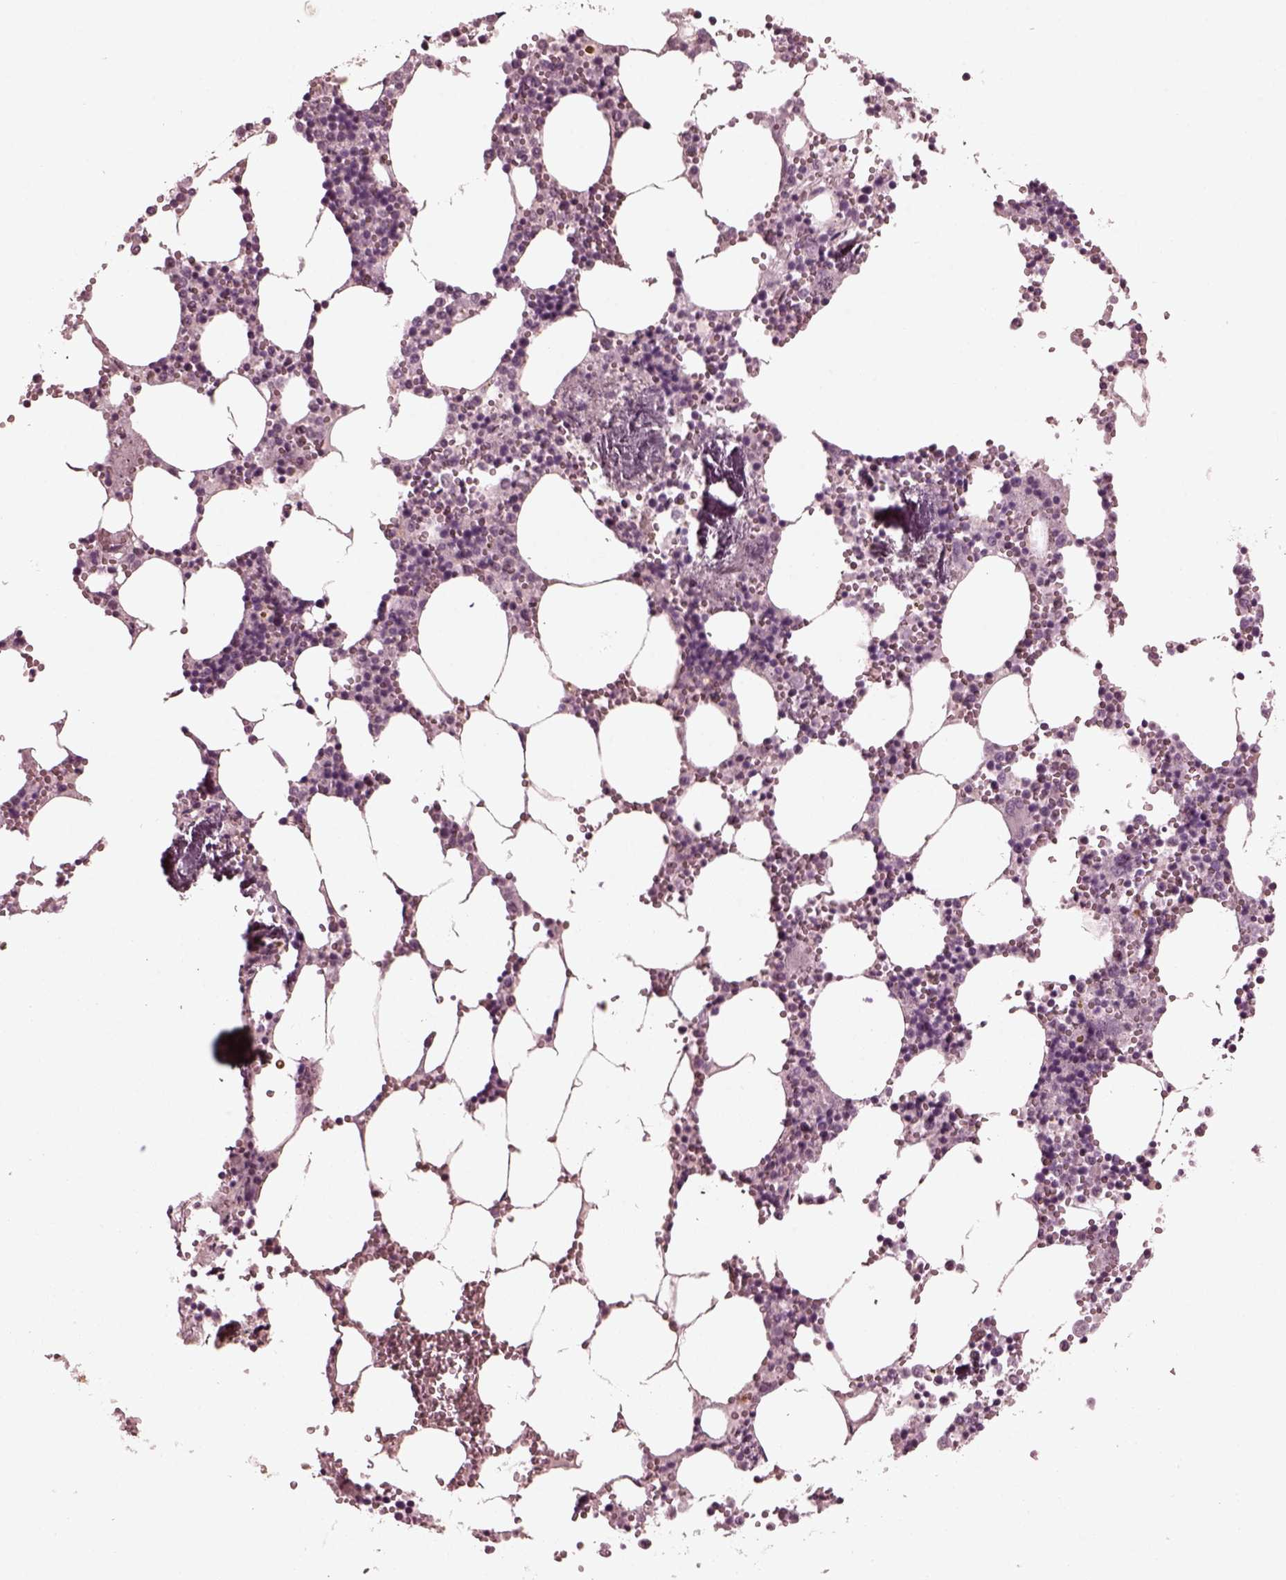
{"staining": {"intensity": "negative", "quantity": "none", "location": "none"}, "tissue": "bone marrow", "cell_type": "Hematopoietic cells", "image_type": "normal", "snomed": [{"axis": "morphology", "description": "Normal tissue, NOS"}, {"axis": "topography", "description": "Bone marrow"}], "caption": "A micrograph of bone marrow stained for a protein displays no brown staining in hematopoietic cells. Brightfield microscopy of immunohistochemistry stained with DAB (brown) and hematoxylin (blue), captured at high magnification.", "gene": "KIF6", "patient": {"sex": "male", "age": 54}}